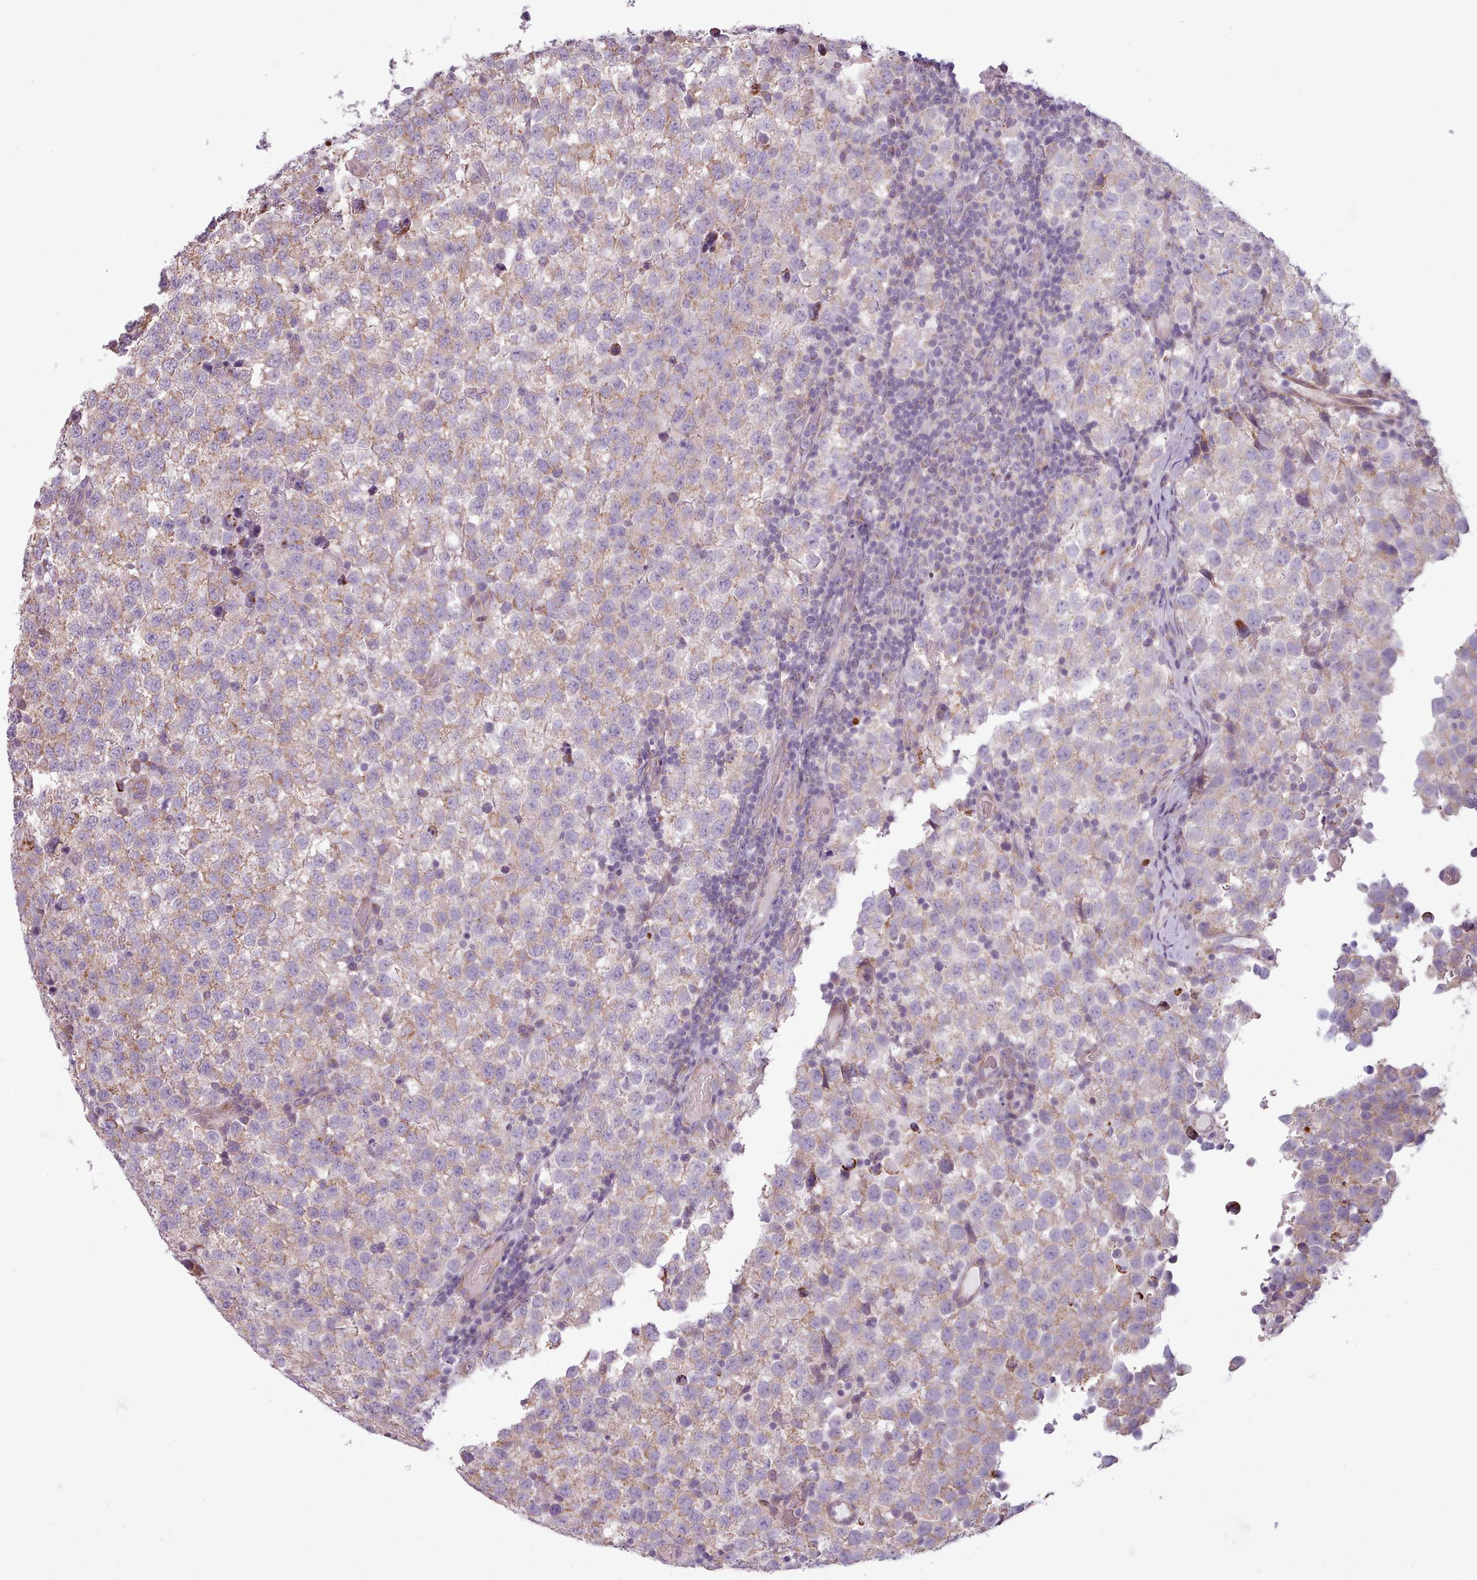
{"staining": {"intensity": "weak", "quantity": "25%-75%", "location": "cytoplasmic/membranous"}, "tissue": "testis cancer", "cell_type": "Tumor cells", "image_type": "cancer", "snomed": [{"axis": "morphology", "description": "Seminoma, NOS"}, {"axis": "topography", "description": "Testis"}], "caption": "IHC image of neoplastic tissue: human testis cancer (seminoma) stained using immunohistochemistry (IHC) displays low levels of weak protein expression localized specifically in the cytoplasmic/membranous of tumor cells, appearing as a cytoplasmic/membranous brown color.", "gene": "AVL9", "patient": {"sex": "male", "age": 34}}